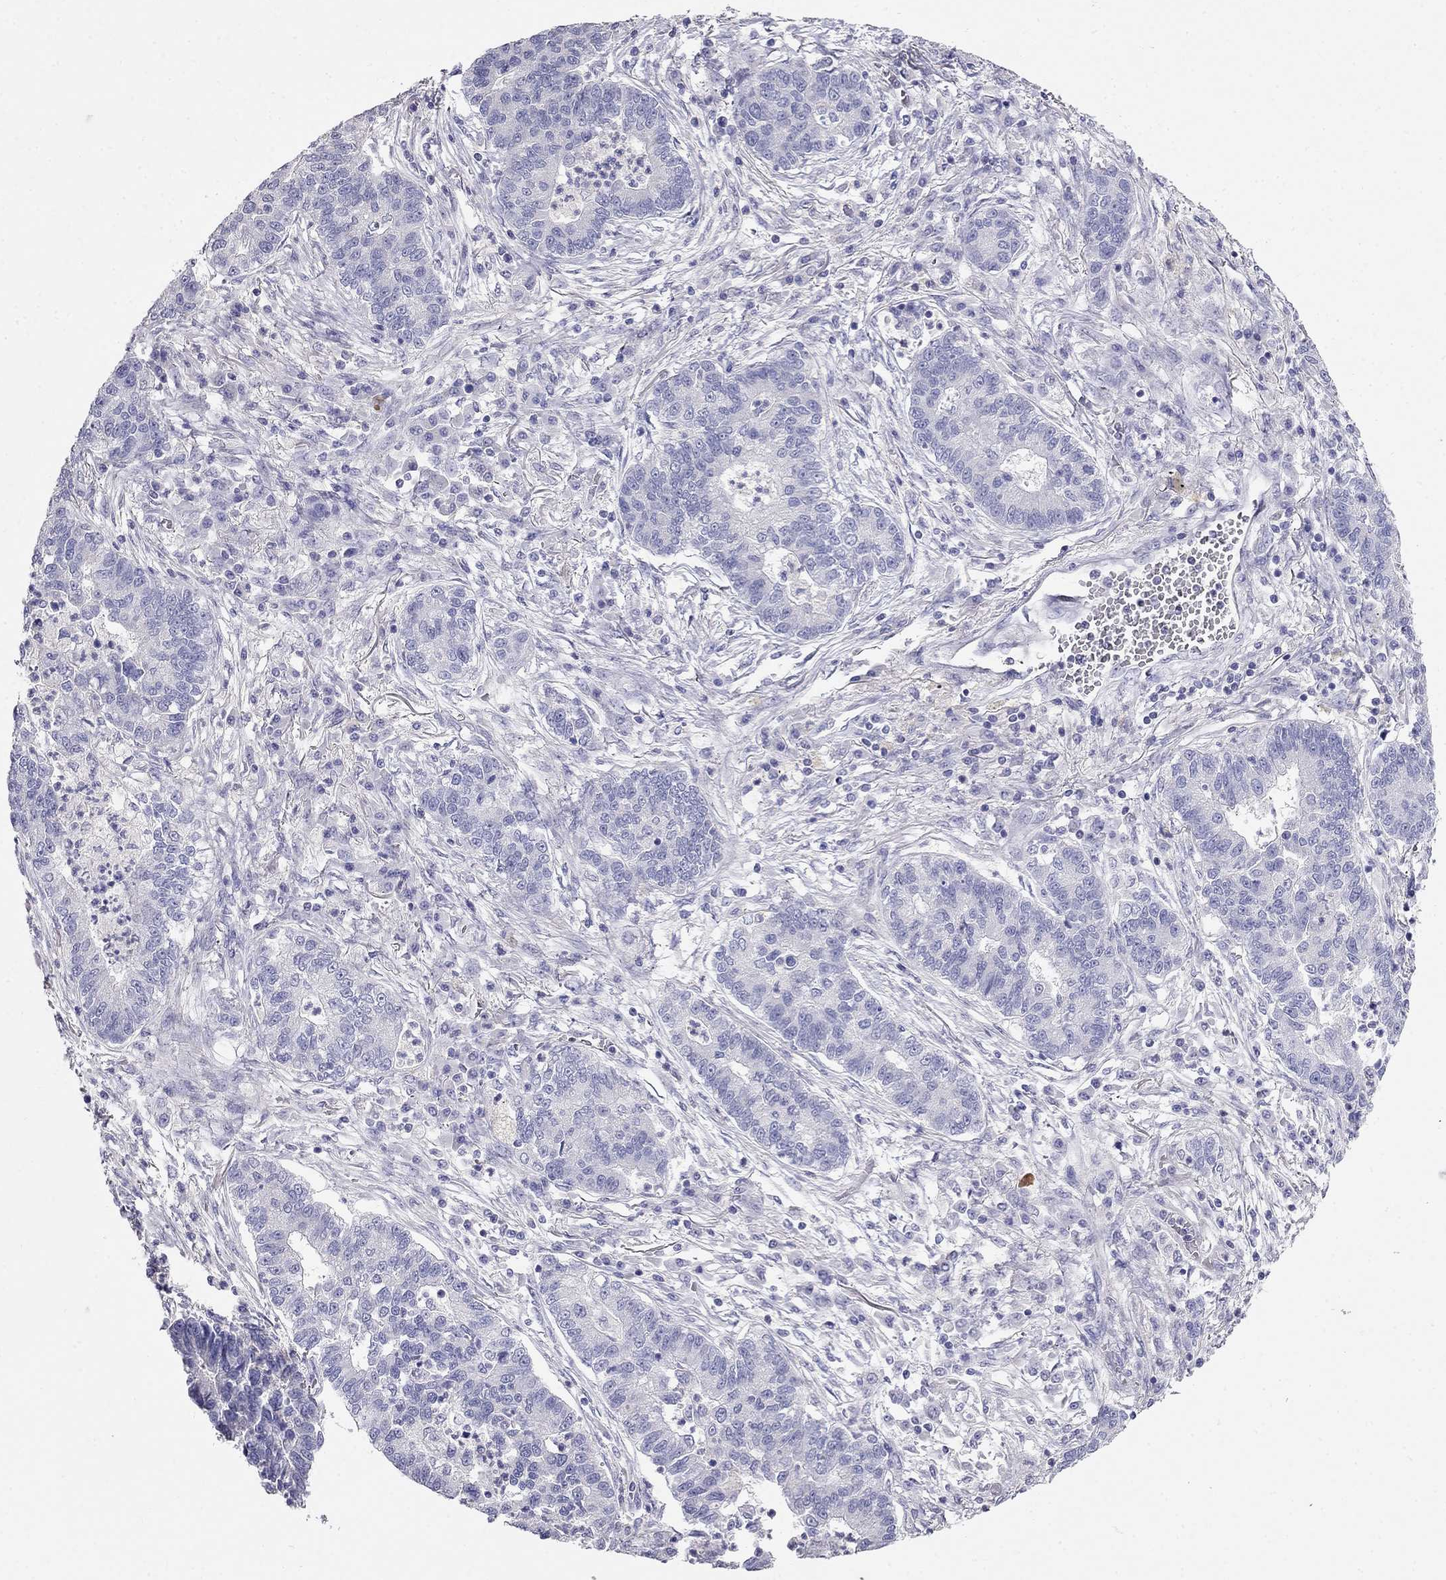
{"staining": {"intensity": "negative", "quantity": "none", "location": "none"}, "tissue": "lung cancer", "cell_type": "Tumor cells", "image_type": "cancer", "snomed": [{"axis": "morphology", "description": "Adenocarcinoma, NOS"}, {"axis": "topography", "description": "Lung"}], "caption": "Tumor cells are negative for protein expression in human lung cancer.", "gene": "LY6H", "patient": {"sex": "female", "age": 57}}